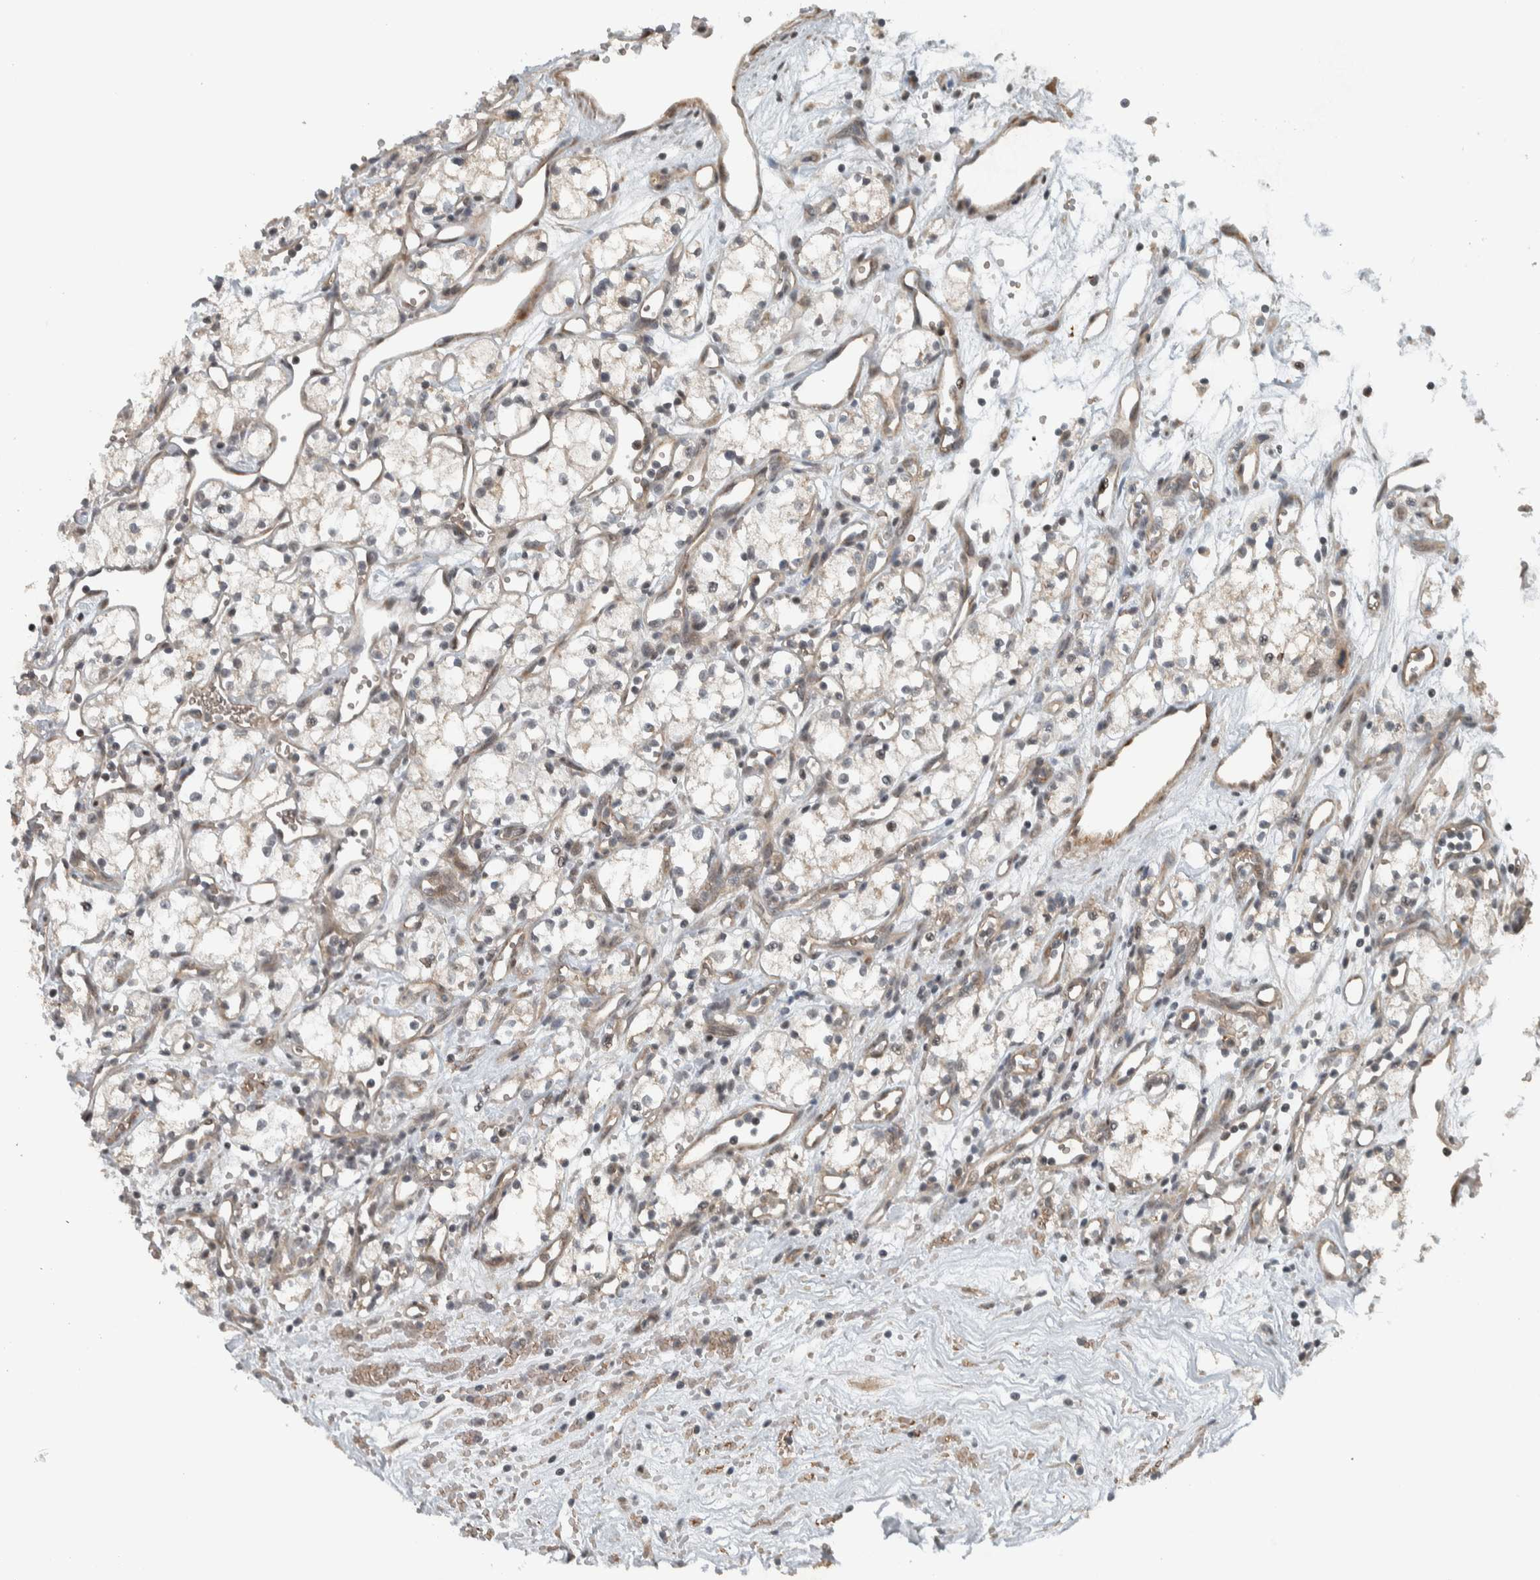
{"staining": {"intensity": "weak", "quantity": "<25%", "location": "cytoplasmic/membranous"}, "tissue": "renal cancer", "cell_type": "Tumor cells", "image_type": "cancer", "snomed": [{"axis": "morphology", "description": "Adenocarcinoma, NOS"}, {"axis": "topography", "description": "Kidney"}], "caption": "DAB immunohistochemical staining of human renal cancer displays no significant staining in tumor cells.", "gene": "NAPG", "patient": {"sex": "male", "age": 59}}